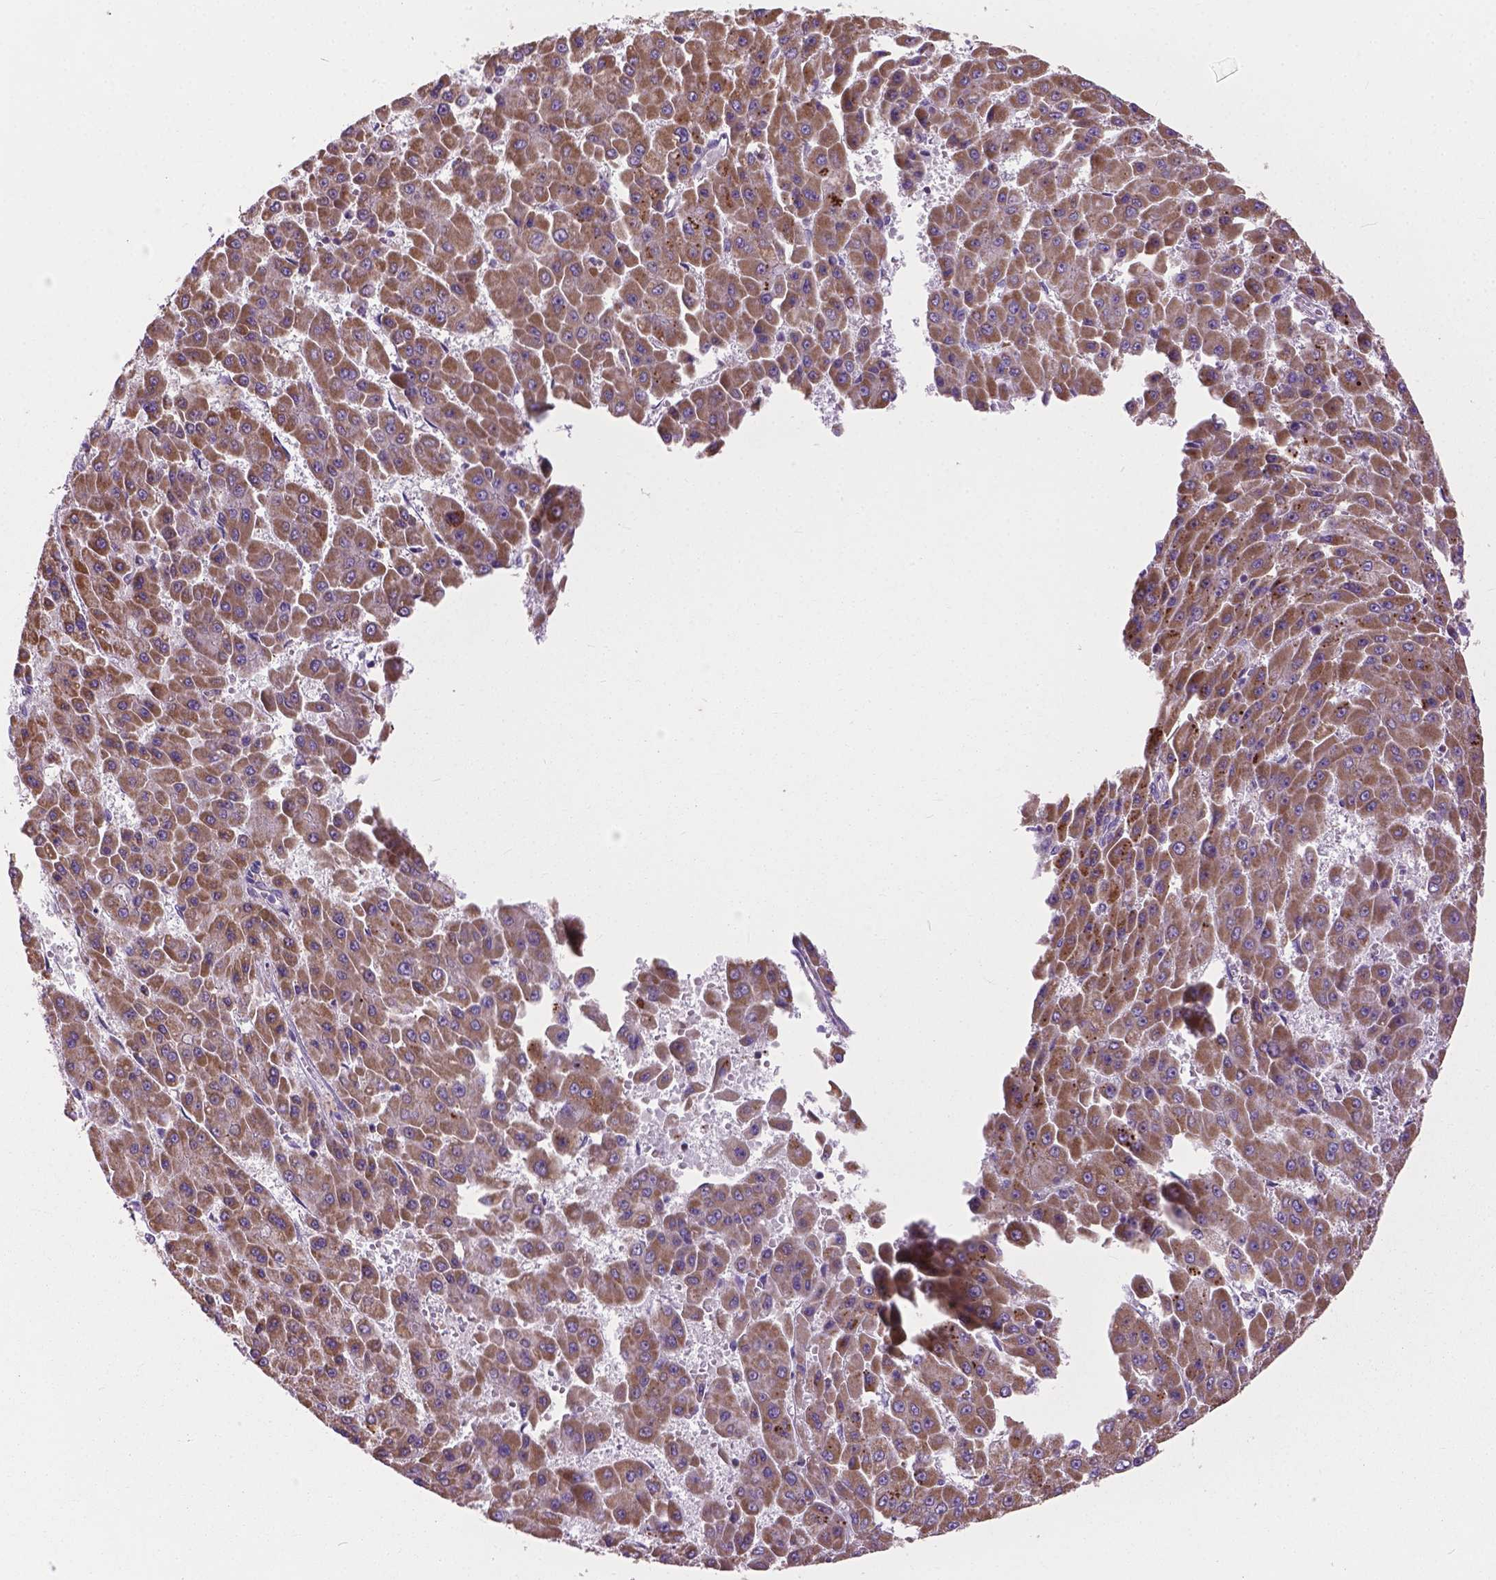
{"staining": {"intensity": "moderate", "quantity": ">75%", "location": "cytoplasmic/membranous"}, "tissue": "liver cancer", "cell_type": "Tumor cells", "image_type": "cancer", "snomed": [{"axis": "morphology", "description": "Carcinoma, Hepatocellular, NOS"}, {"axis": "topography", "description": "Liver"}], "caption": "Human hepatocellular carcinoma (liver) stained with a protein marker exhibits moderate staining in tumor cells.", "gene": "VDAC1", "patient": {"sex": "male", "age": 78}}